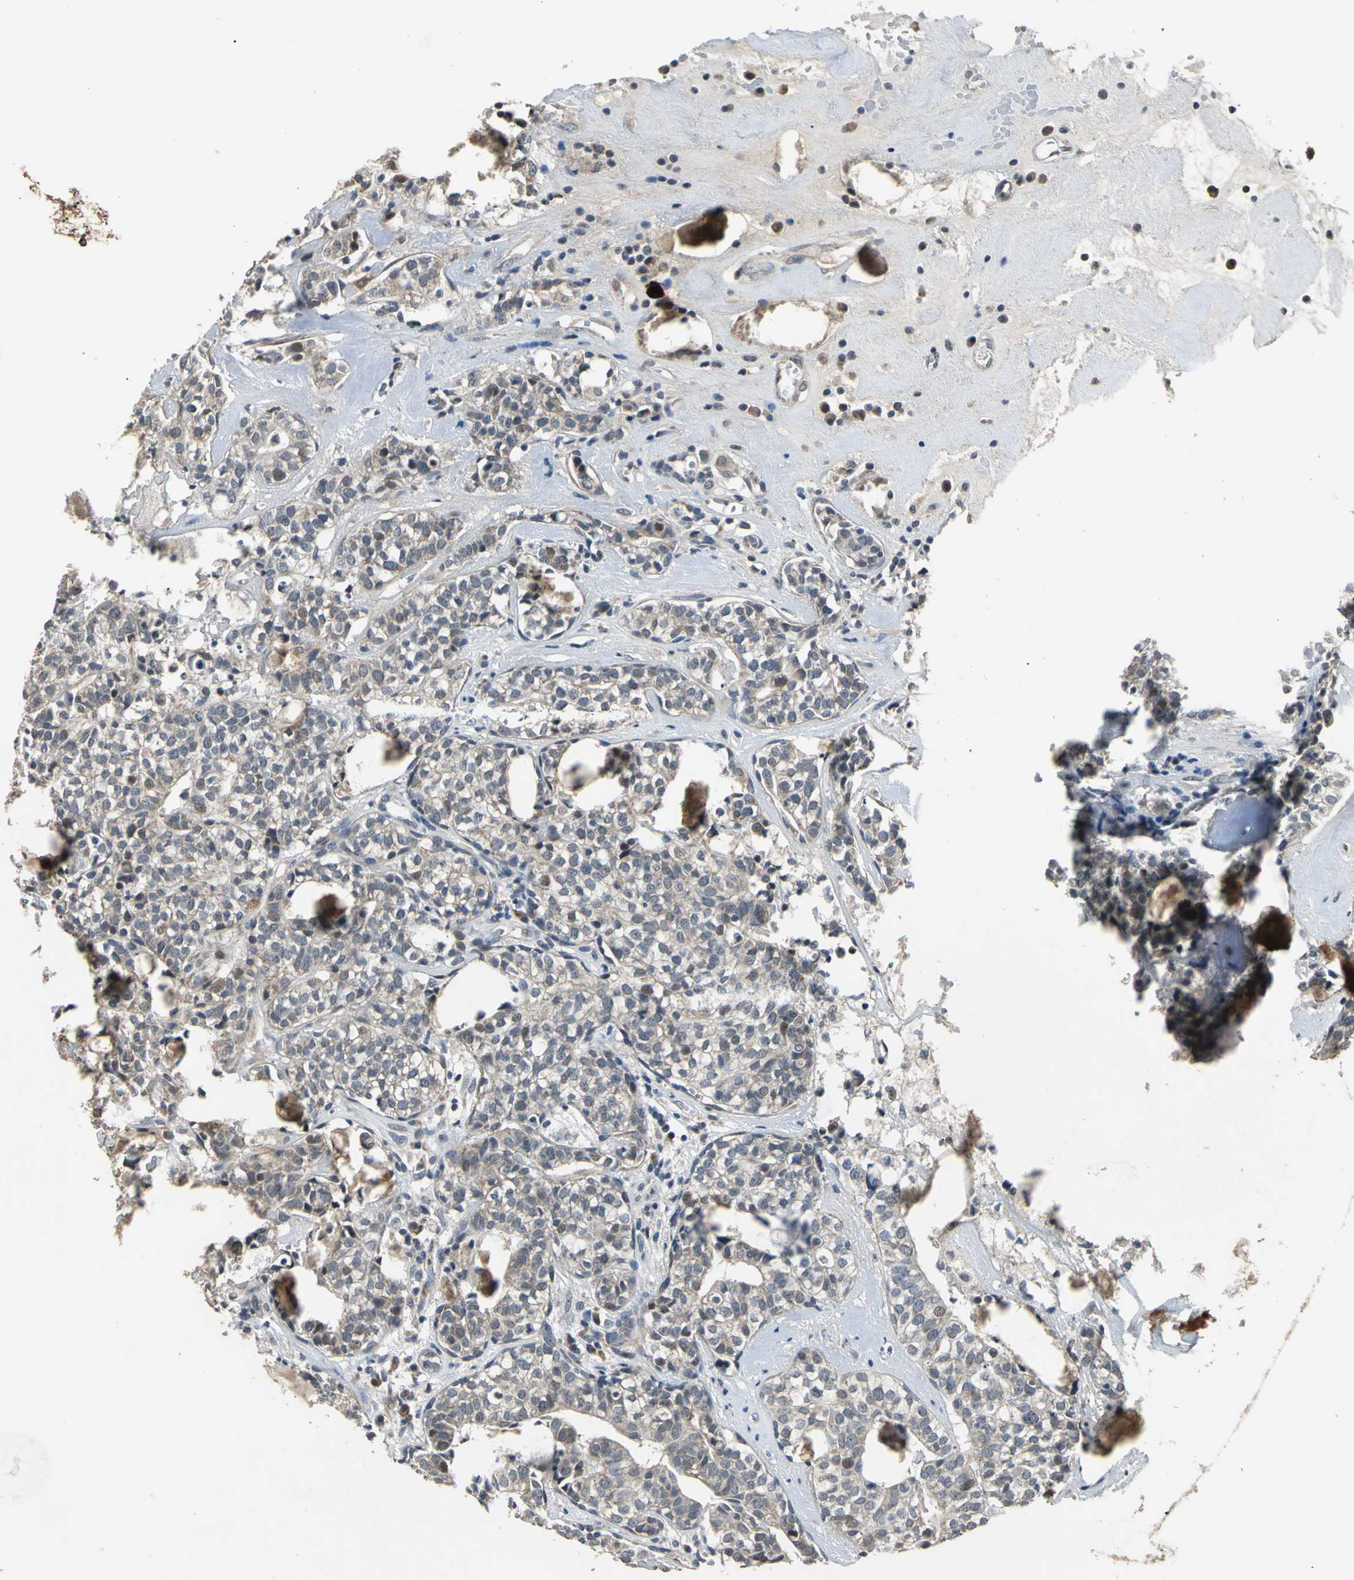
{"staining": {"intensity": "weak", "quantity": "<25%", "location": "cytoplasmic/membranous"}, "tissue": "head and neck cancer", "cell_type": "Tumor cells", "image_type": "cancer", "snomed": [{"axis": "morphology", "description": "Adenocarcinoma, NOS"}, {"axis": "topography", "description": "Salivary gland"}, {"axis": "topography", "description": "Head-Neck"}], "caption": "A photomicrograph of head and neck cancer (adenocarcinoma) stained for a protein reveals no brown staining in tumor cells.", "gene": "JADE3", "patient": {"sex": "female", "age": 65}}